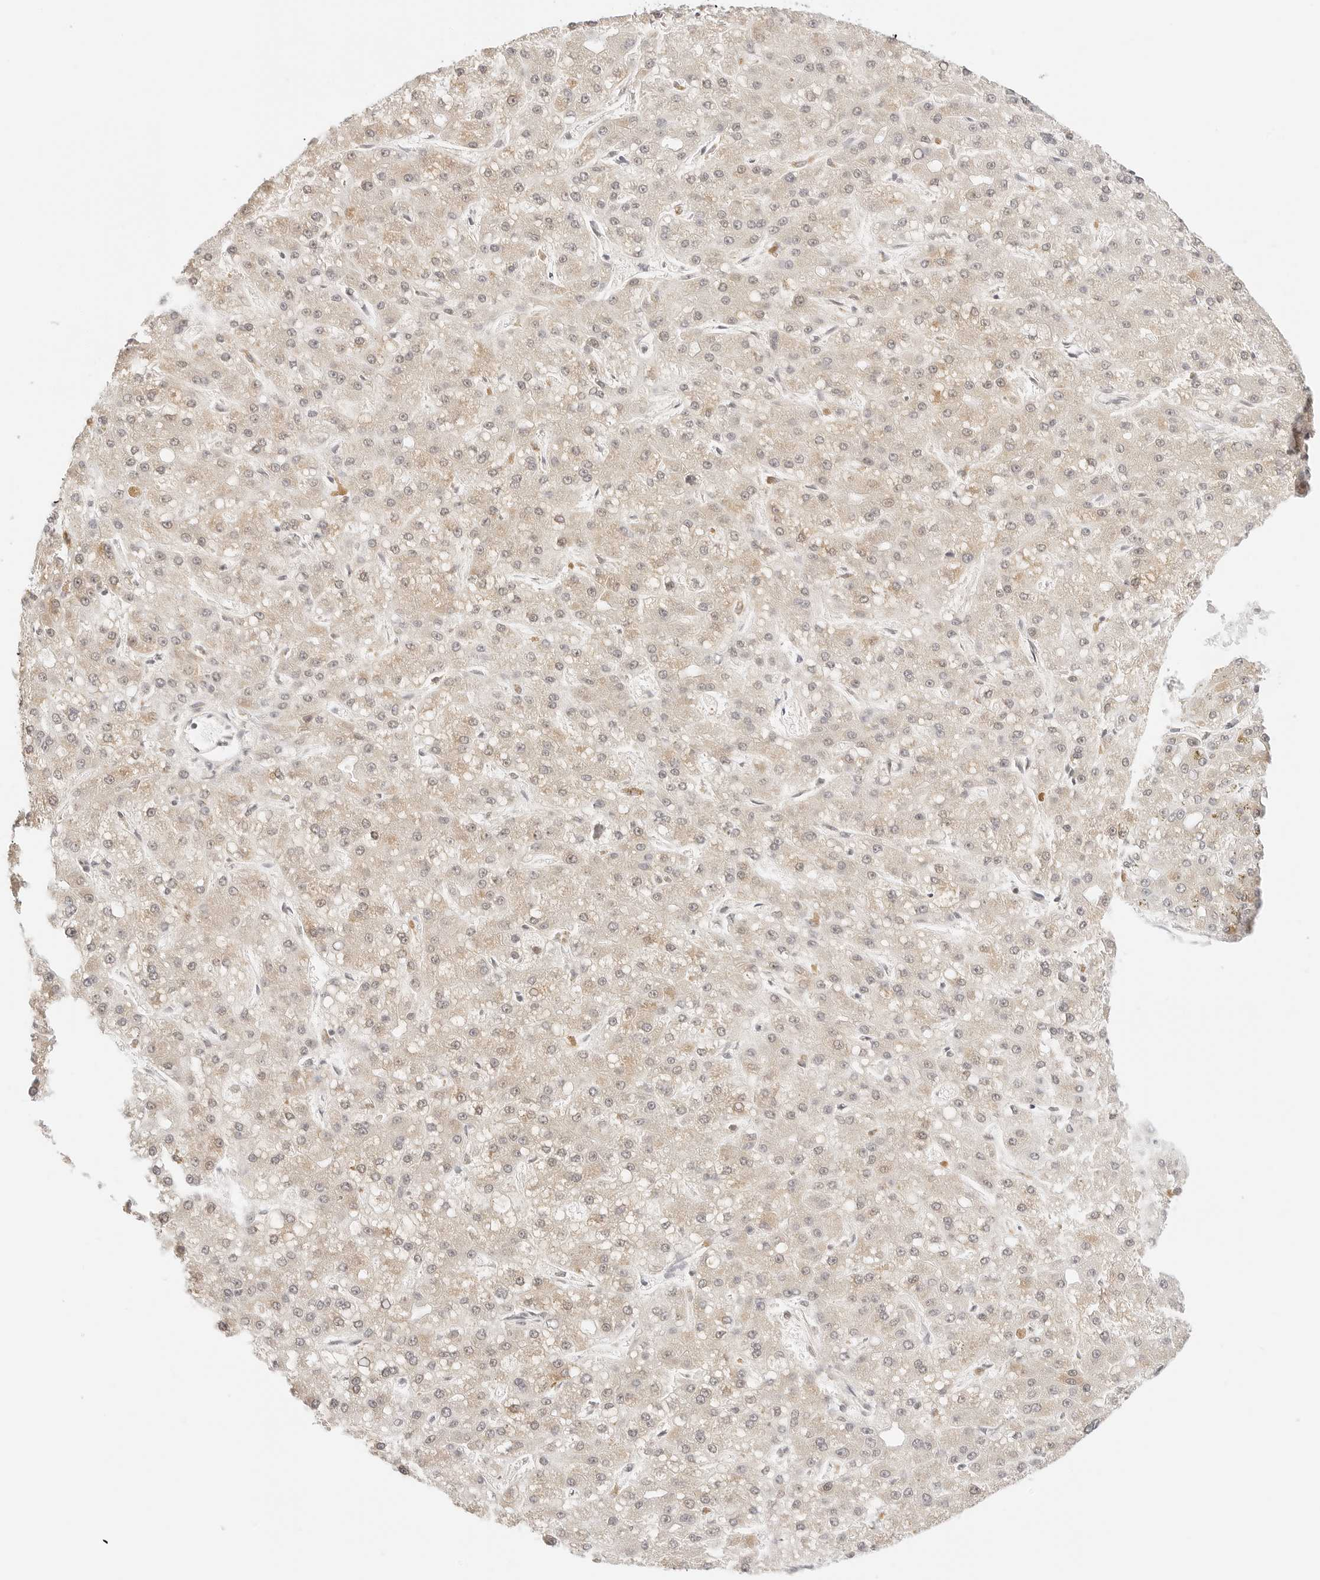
{"staining": {"intensity": "weak", "quantity": ">75%", "location": "cytoplasmic/membranous"}, "tissue": "liver cancer", "cell_type": "Tumor cells", "image_type": "cancer", "snomed": [{"axis": "morphology", "description": "Carcinoma, Hepatocellular, NOS"}, {"axis": "topography", "description": "Liver"}], "caption": "IHC photomicrograph of neoplastic tissue: human hepatocellular carcinoma (liver) stained using immunohistochemistry (IHC) shows low levels of weak protein expression localized specifically in the cytoplasmic/membranous of tumor cells, appearing as a cytoplasmic/membranous brown color.", "gene": "SEPTIN4", "patient": {"sex": "male", "age": 67}}